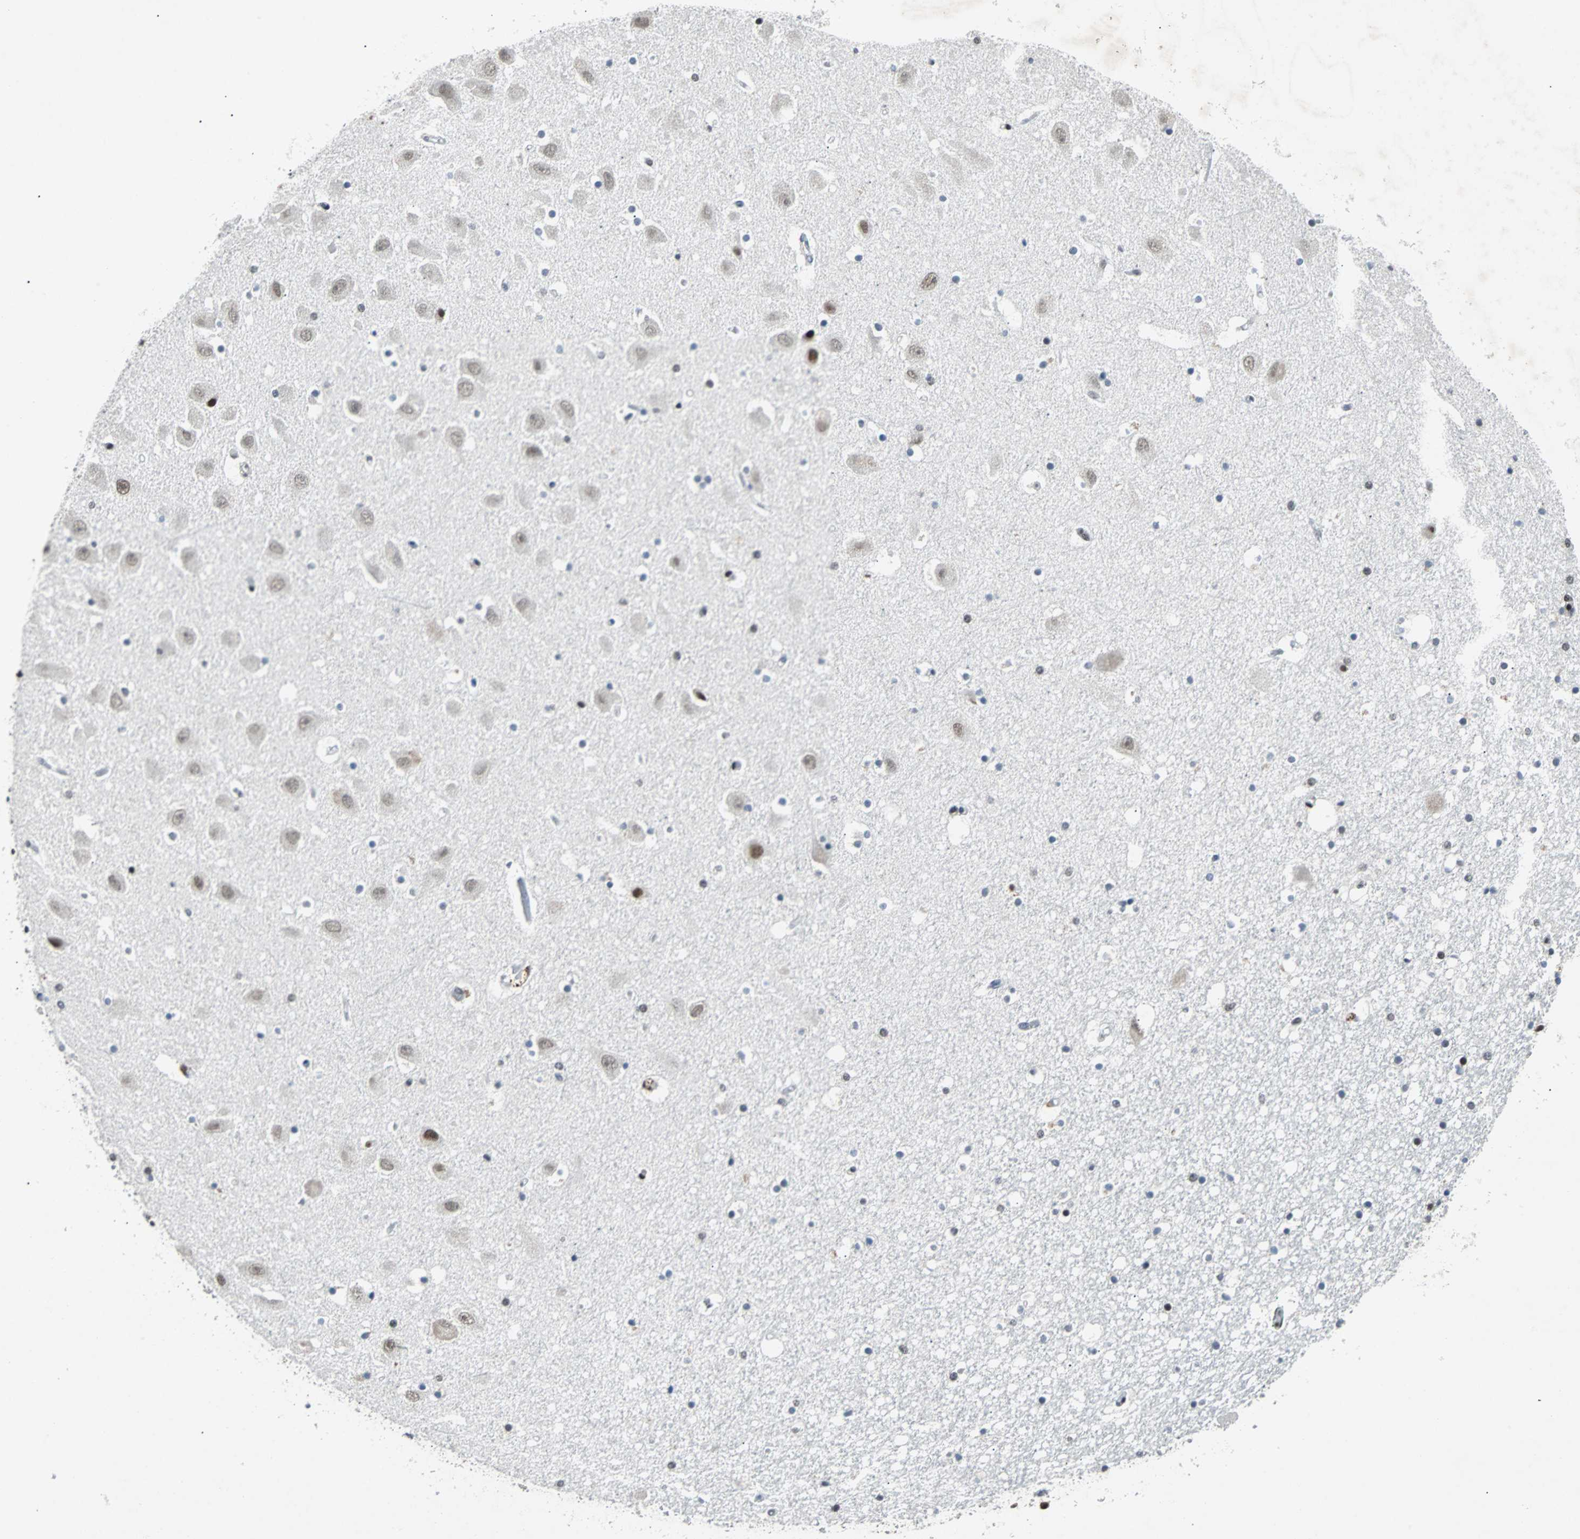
{"staining": {"intensity": "moderate", "quantity": "25%-75%", "location": "nuclear"}, "tissue": "hippocampus", "cell_type": "Glial cells", "image_type": "normal", "snomed": [{"axis": "morphology", "description": "Normal tissue, NOS"}, {"axis": "topography", "description": "Hippocampus"}], "caption": "About 25%-75% of glial cells in unremarkable human hippocampus demonstrate moderate nuclear protein staining as visualized by brown immunohistochemical staining.", "gene": "GATAD2A", "patient": {"sex": "male", "age": 45}}